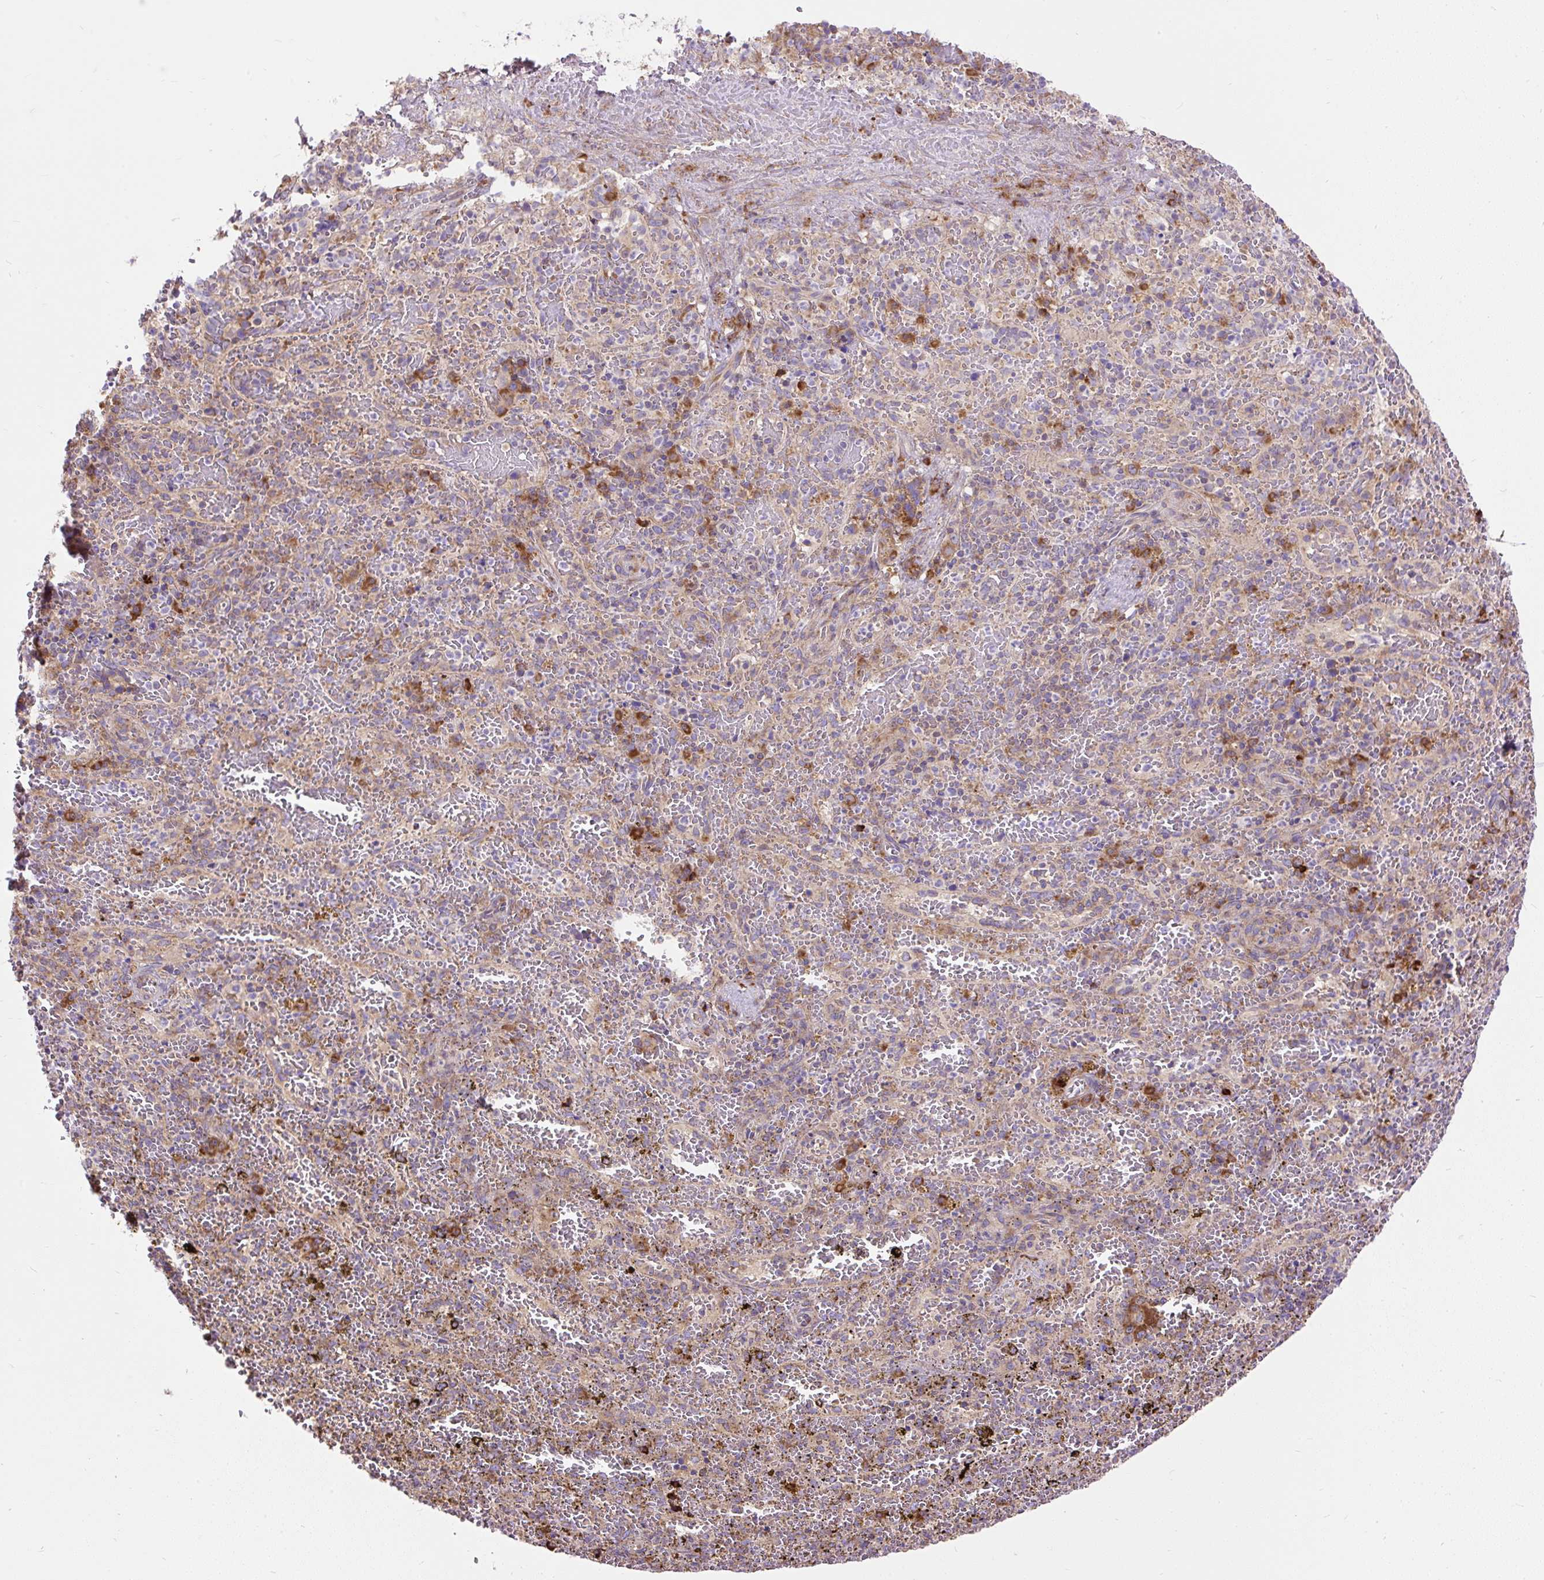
{"staining": {"intensity": "moderate", "quantity": "<25%", "location": "cytoplasmic/membranous"}, "tissue": "spleen", "cell_type": "Cells in red pulp", "image_type": "normal", "snomed": [{"axis": "morphology", "description": "Normal tissue, NOS"}, {"axis": "topography", "description": "Spleen"}], "caption": "Approximately <25% of cells in red pulp in benign spleen show moderate cytoplasmic/membranous protein positivity as visualized by brown immunohistochemical staining.", "gene": "RPS5", "patient": {"sex": "female", "age": 50}}